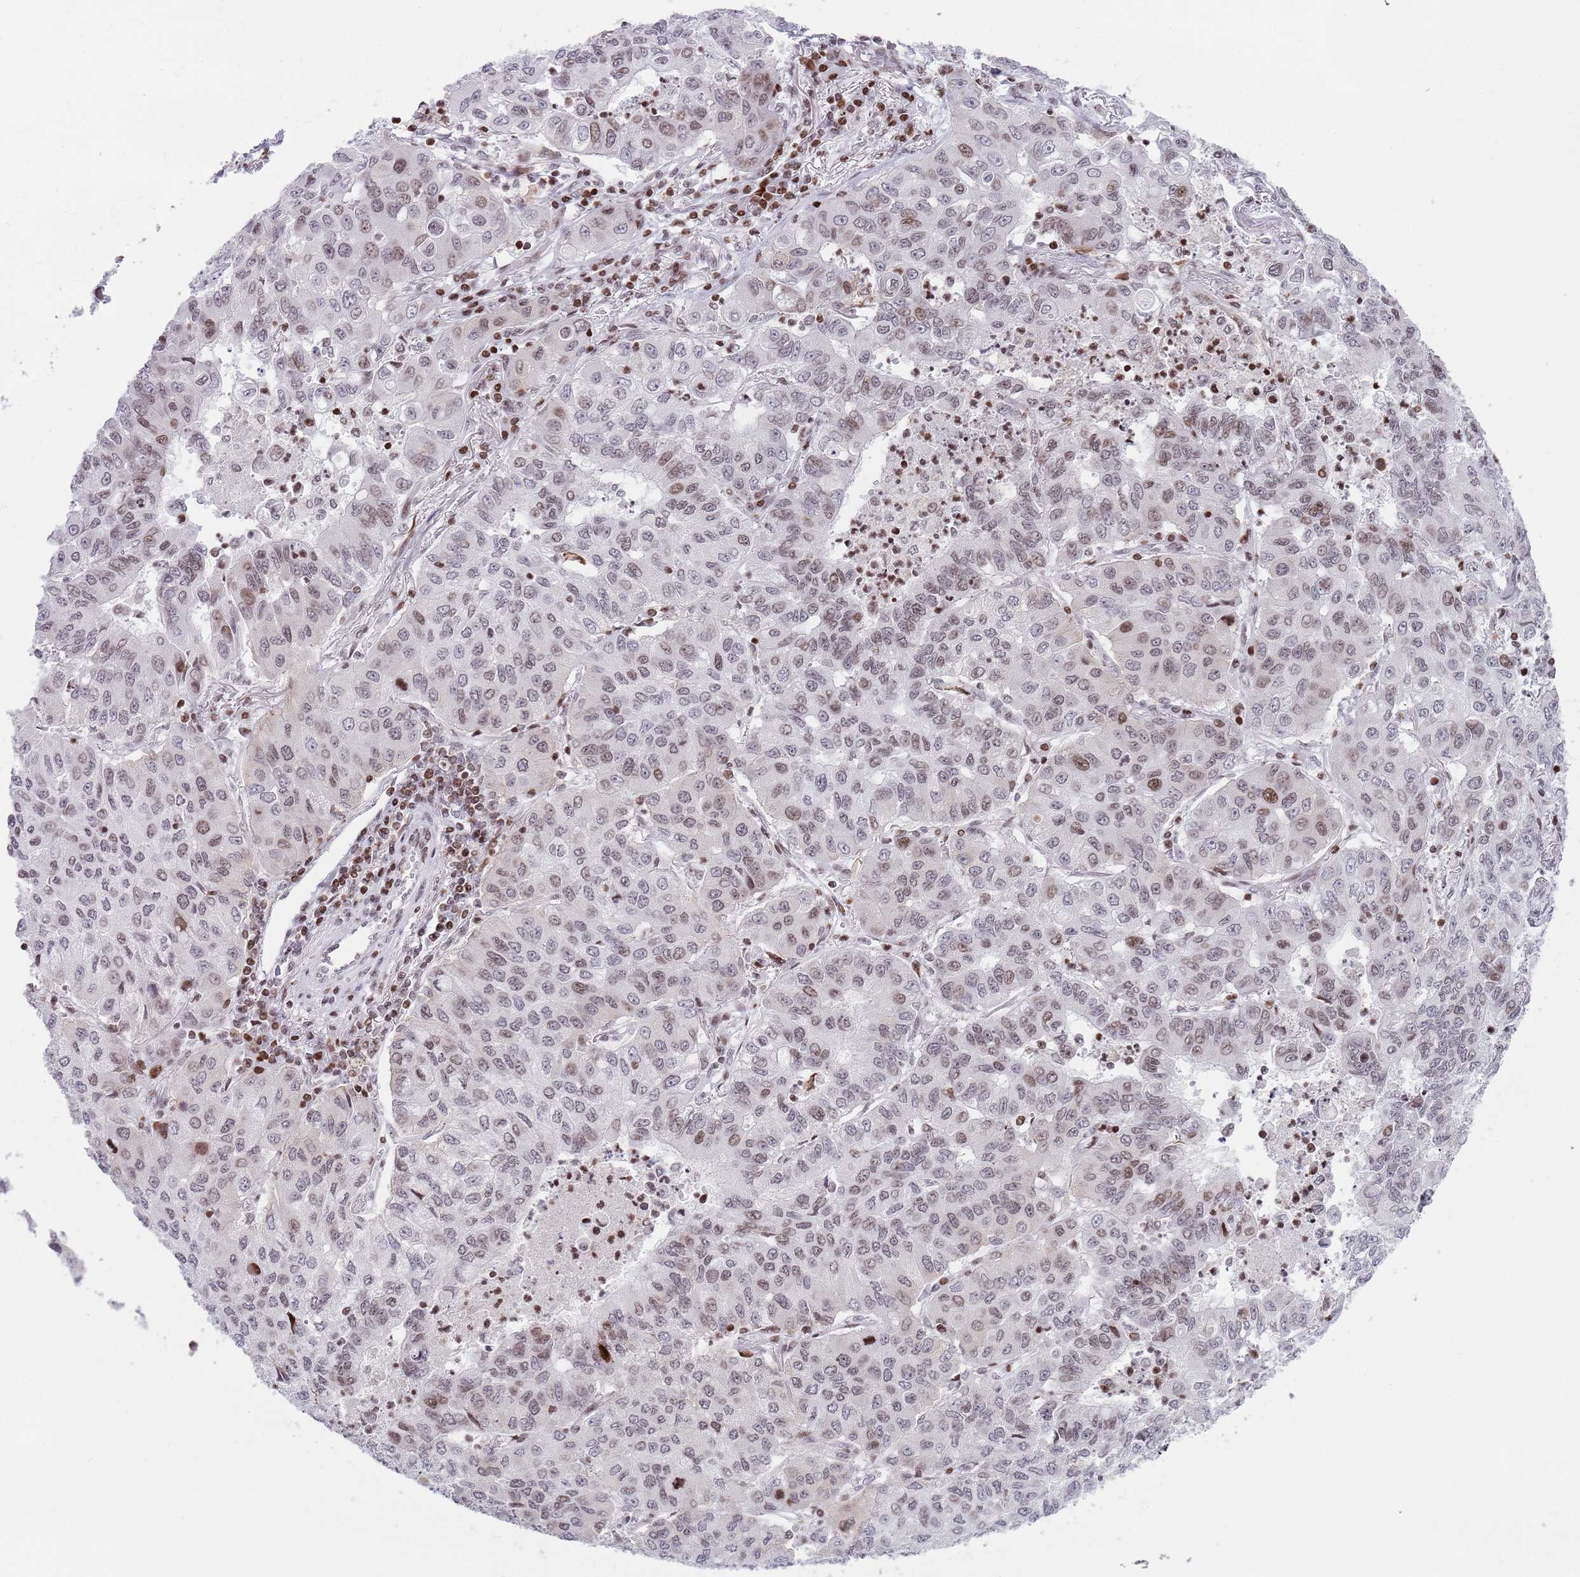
{"staining": {"intensity": "moderate", "quantity": "<25%", "location": "nuclear"}, "tissue": "lung cancer", "cell_type": "Tumor cells", "image_type": "cancer", "snomed": [{"axis": "morphology", "description": "Squamous cell carcinoma, NOS"}, {"axis": "topography", "description": "Lung"}], "caption": "Lung cancer (squamous cell carcinoma) stained with DAB (3,3'-diaminobenzidine) immunohistochemistry exhibits low levels of moderate nuclear expression in approximately <25% of tumor cells.", "gene": "HDAC8", "patient": {"sex": "male", "age": 74}}